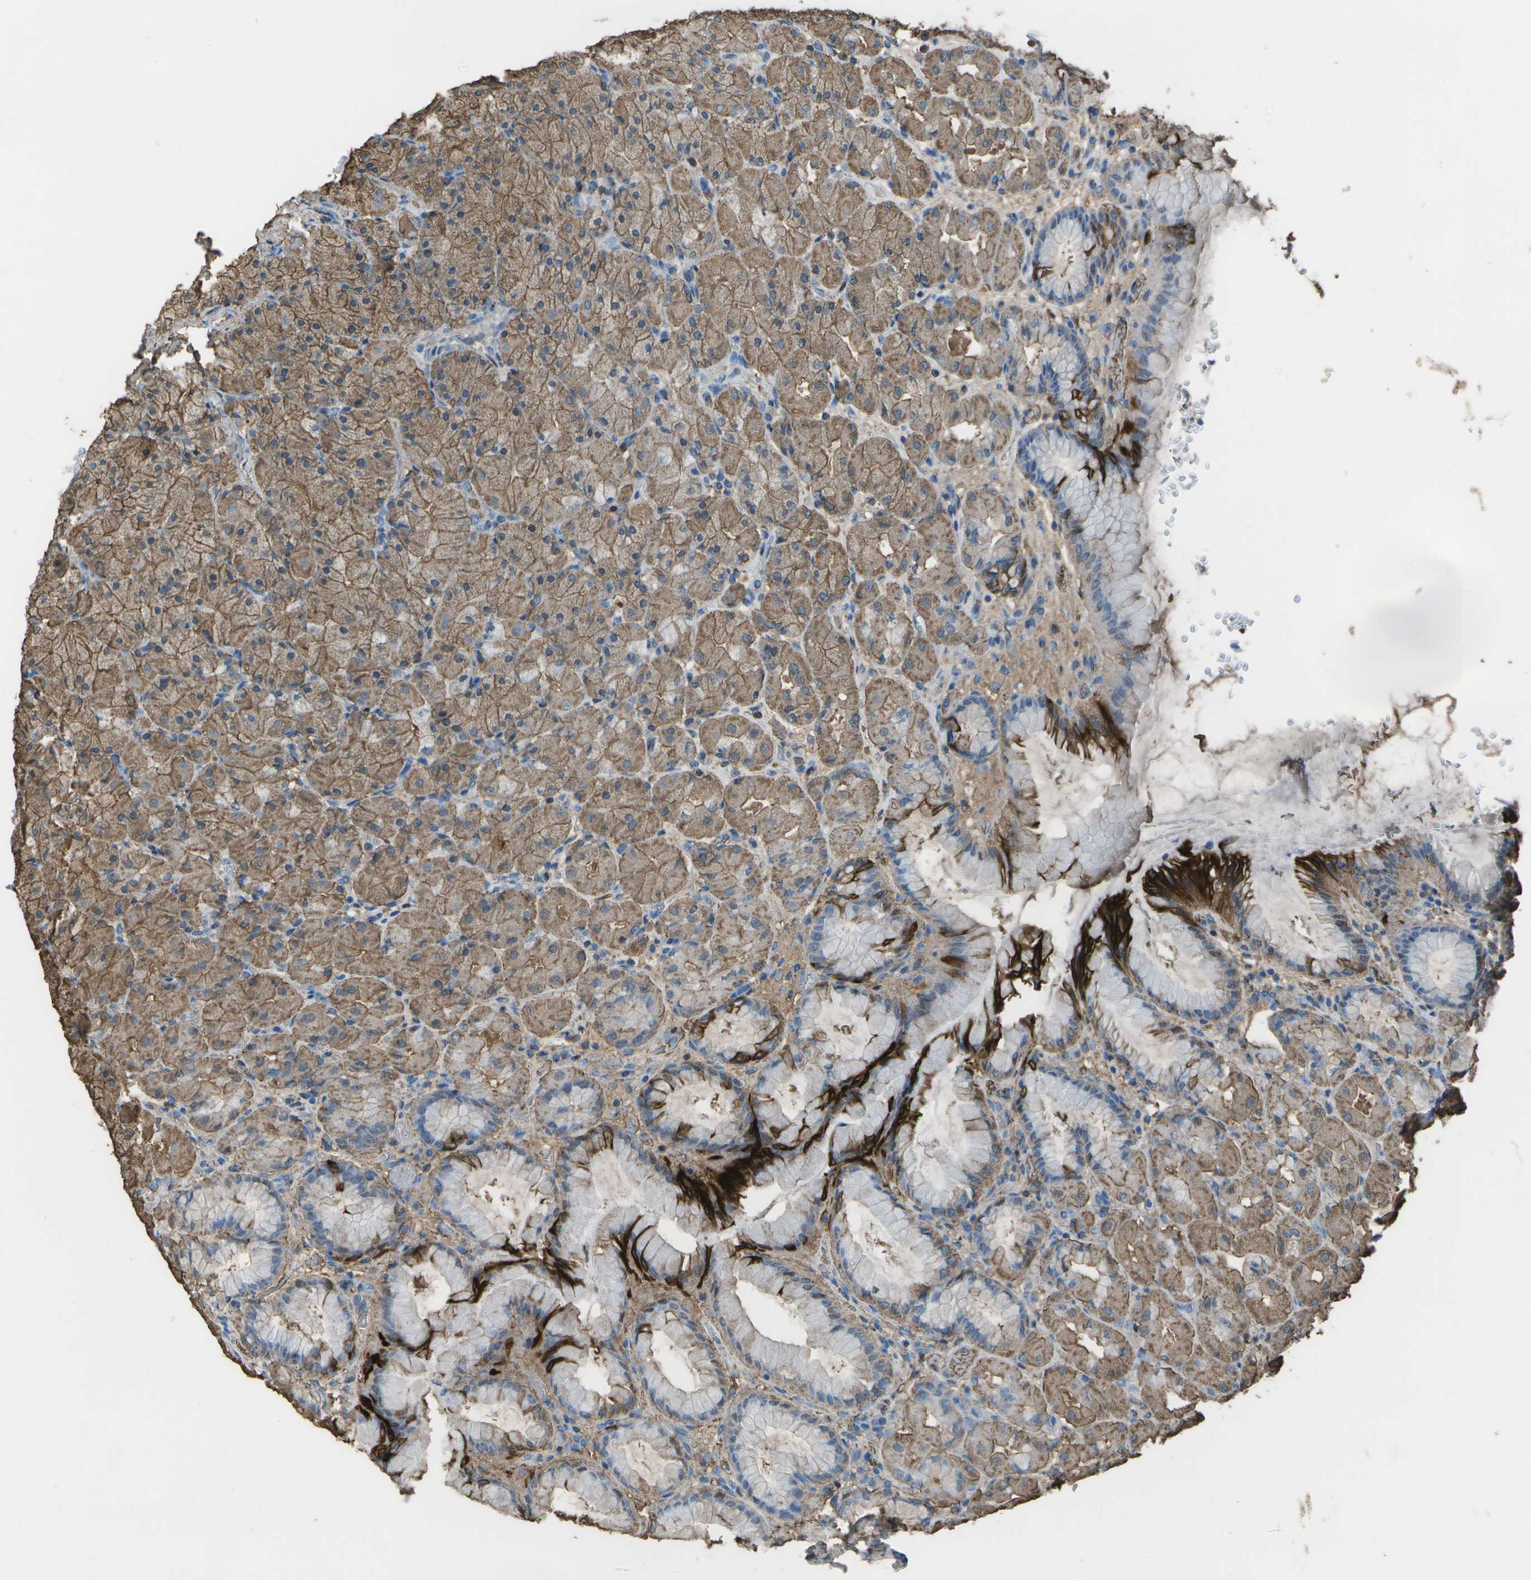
{"staining": {"intensity": "moderate", "quantity": ">75%", "location": "cytoplasmic/membranous"}, "tissue": "stomach", "cell_type": "Glandular cells", "image_type": "normal", "snomed": [{"axis": "morphology", "description": "Normal tissue, NOS"}, {"axis": "topography", "description": "Stomach, upper"}], "caption": "IHC photomicrograph of benign stomach stained for a protein (brown), which reveals medium levels of moderate cytoplasmic/membranous positivity in about >75% of glandular cells.", "gene": "CYP4F11", "patient": {"sex": "female", "age": 56}}